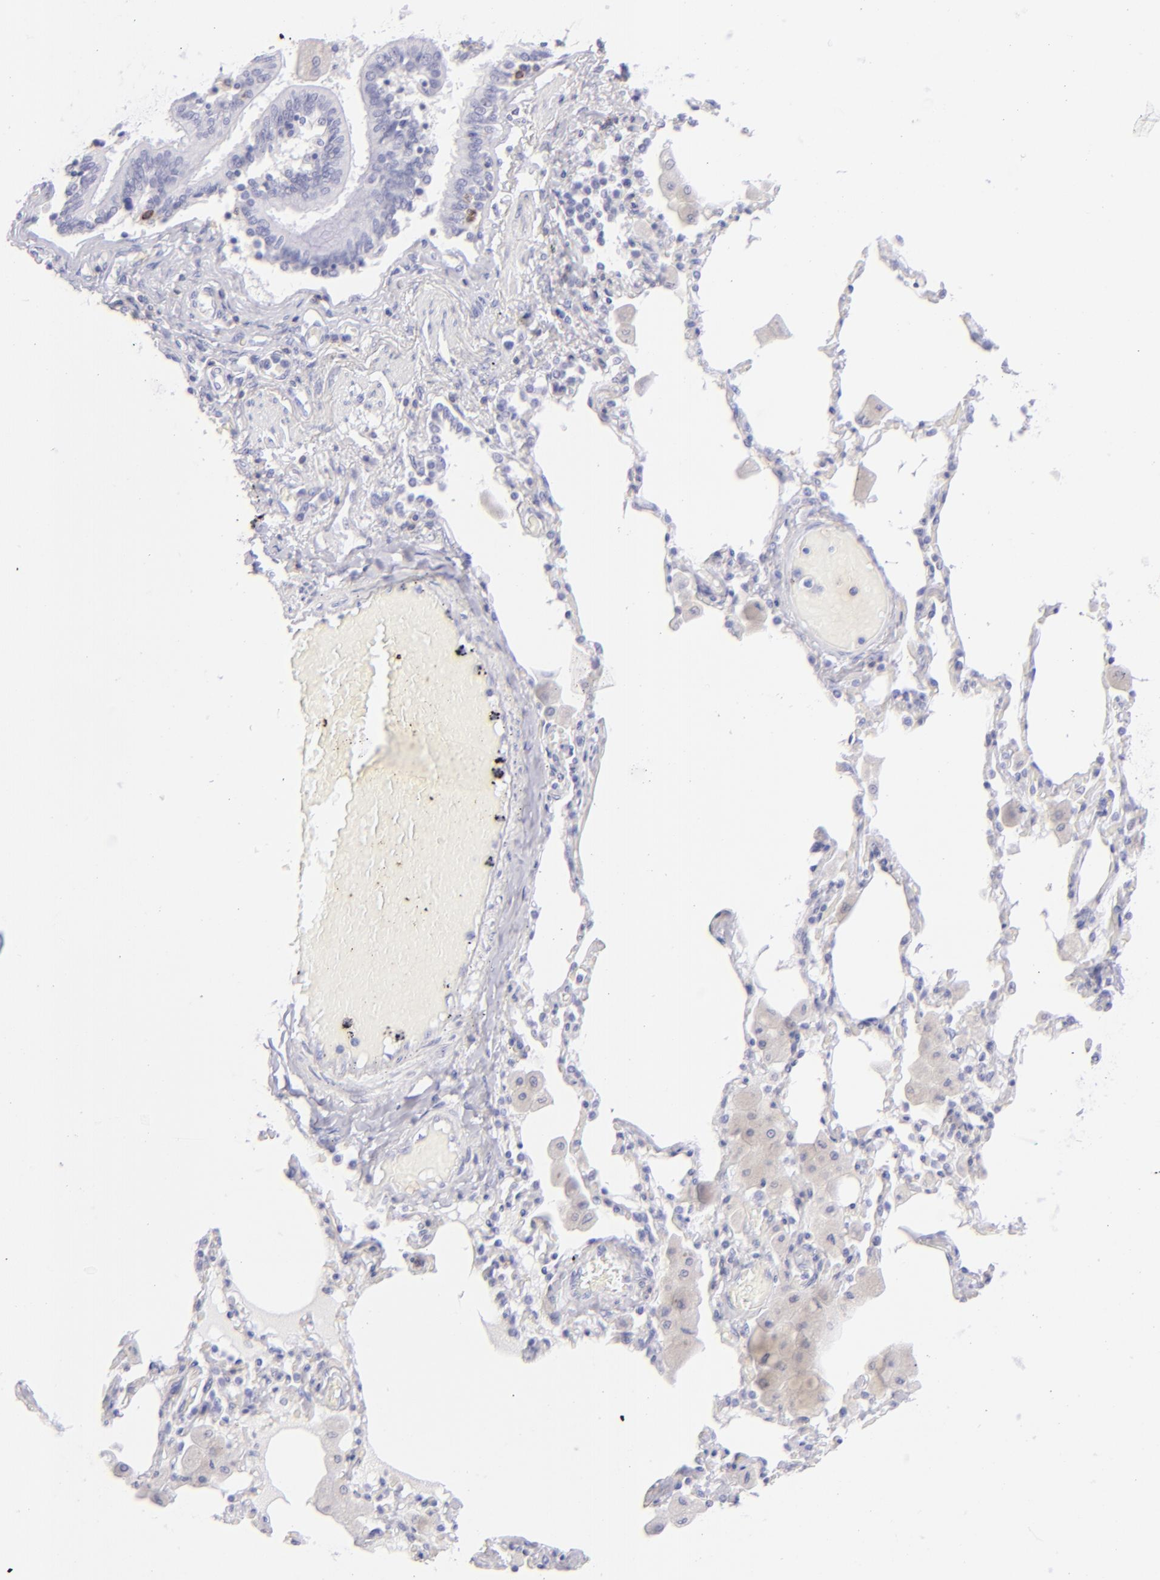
{"staining": {"intensity": "negative", "quantity": "none", "location": "none"}, "tissue": "bronchus", "cell_type": "Respiratory epithelial cells", "image_type": "normal", "snomed": [{"axis": "morphology", "description": "Normal tissue, NOS"}, {"axis": "morphology", "description": "Squamous cell carcinoma, NOS"}, {"axis": "topography", "description": "Bronchus"}, {"axis": "topography", "description": "Lung"}], "caption": "This photomicrograph is of unremarkable bronchus stained with immunohistochemistry (IHC) to label a protein in brown with the nuclei are counter-stained blue. There is no expression in respiratory epithelial cells.", "gene": "CD69", "patient": {"sex": "female", "age": 47}}